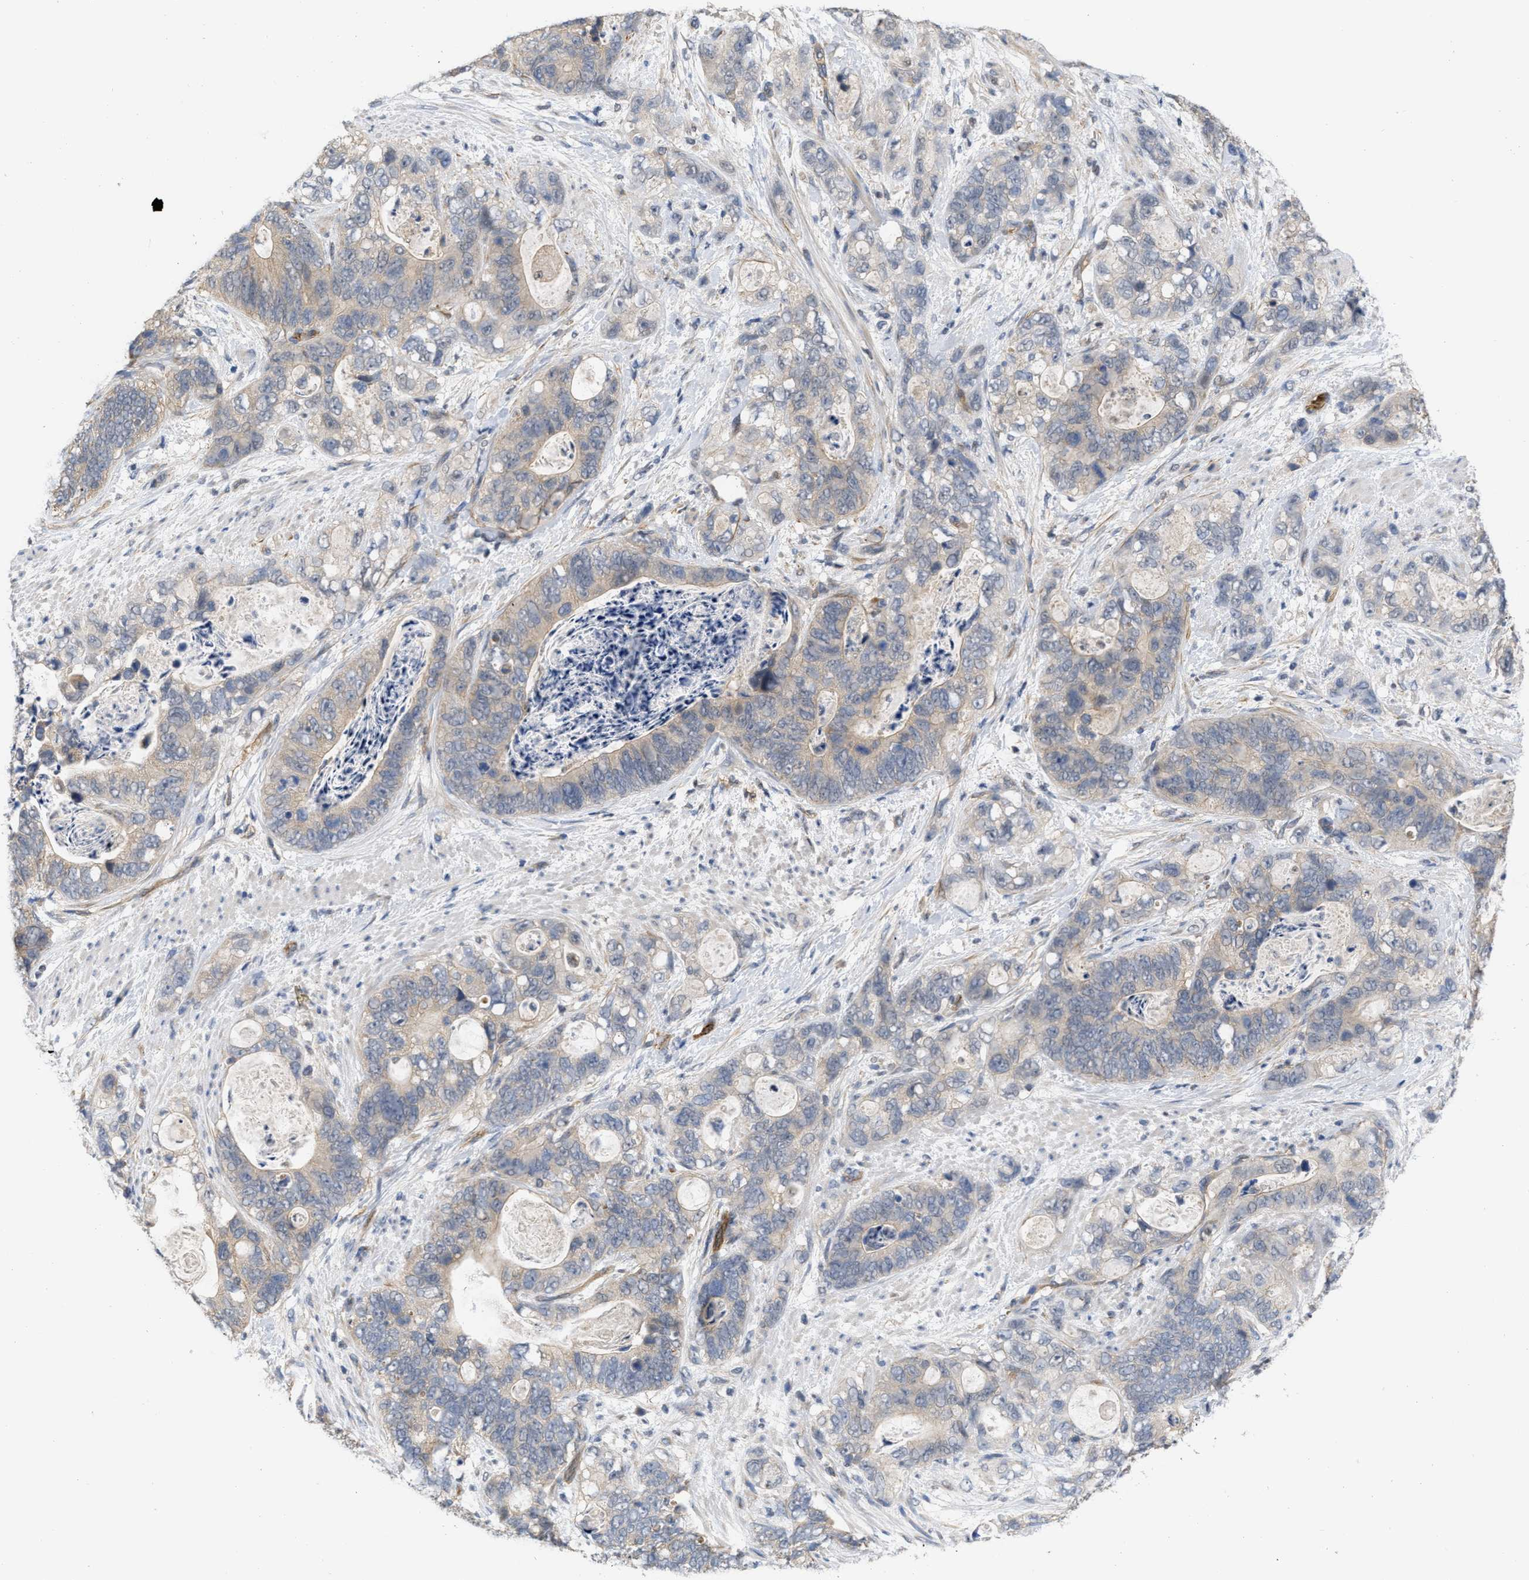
{"staining": {"intensity": "weak", "quantity": "<25%", "location": "cytoplasmic/membranous"}, "tissue": "stomach cancer", "cell_type": "Tumor cells", "image_type": "cancer", "snomed": [{"axis": "morphology", "description": "Normal tissue, NOS"}, {"axis": "morphology", "description": "Adenocarcinoma, NOS"}, {"axis": "topography", "description": "Stomach"}], "caption": "This is an immunohistochemistry (IHC) histopathology image of human stomach cancer. There is no staining in tumor cells.", "gene": "NAPEPLD", "patient": {"sex": "female", "age": 89}}